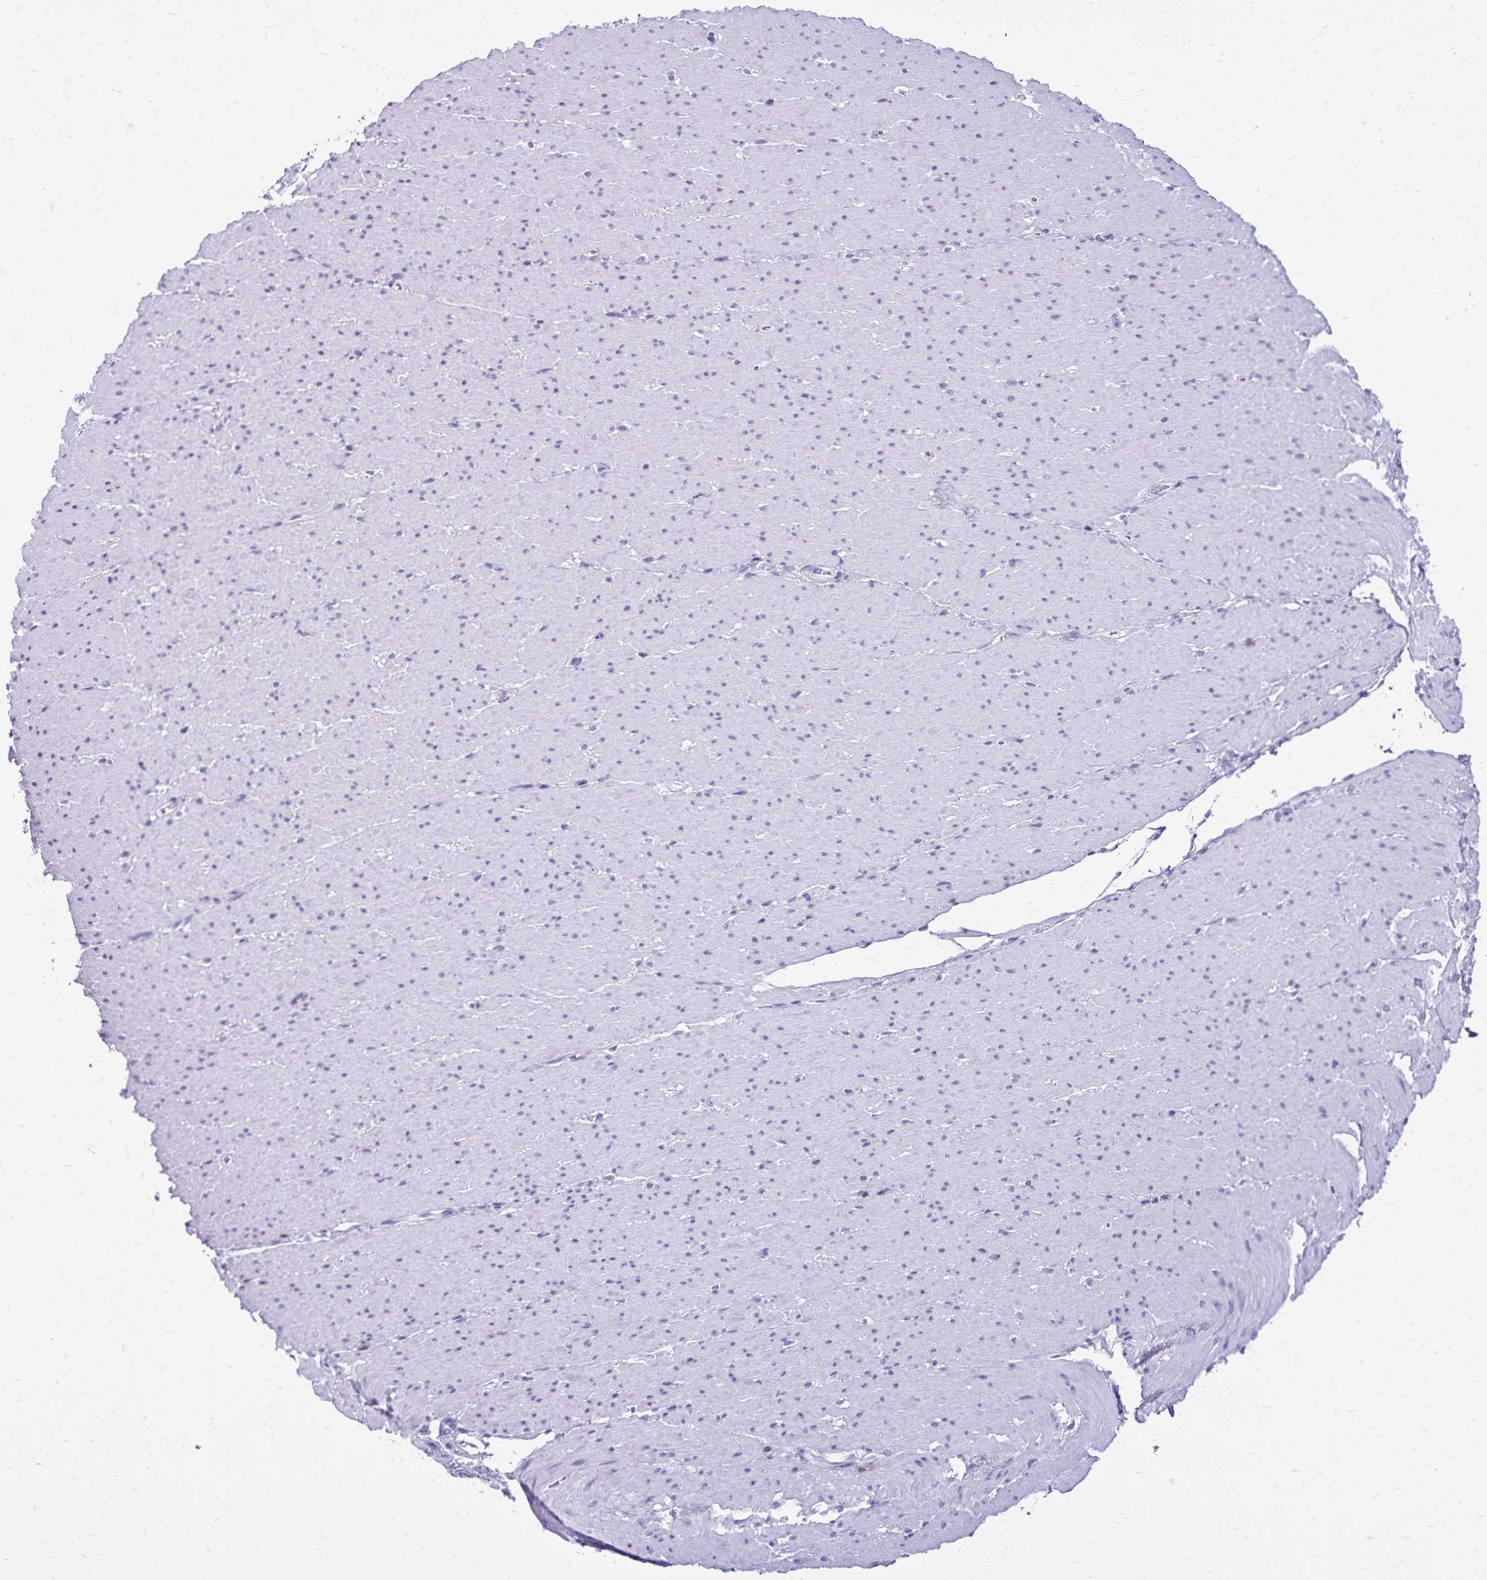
{"staining": {"intensity": "negative", "quantity": "none", "location": "none"}, "tissue": "smooth muscle", "cell_type": "Smooth muscle cells", "image_type": "normal", "snomed": [{"axis": "morphology", "description": "Normal tissue, NOS"}, {"axis": "topography", "description": "Smooth muscle"}, {"axis": "topography", "description": "Rectum"}], "caption": "Photomicrograph shows no protein expression in smooth muscle cells of normal smooth muscle.", "gene": "CD27", "patient": {"sex": "male", "age": 53}}